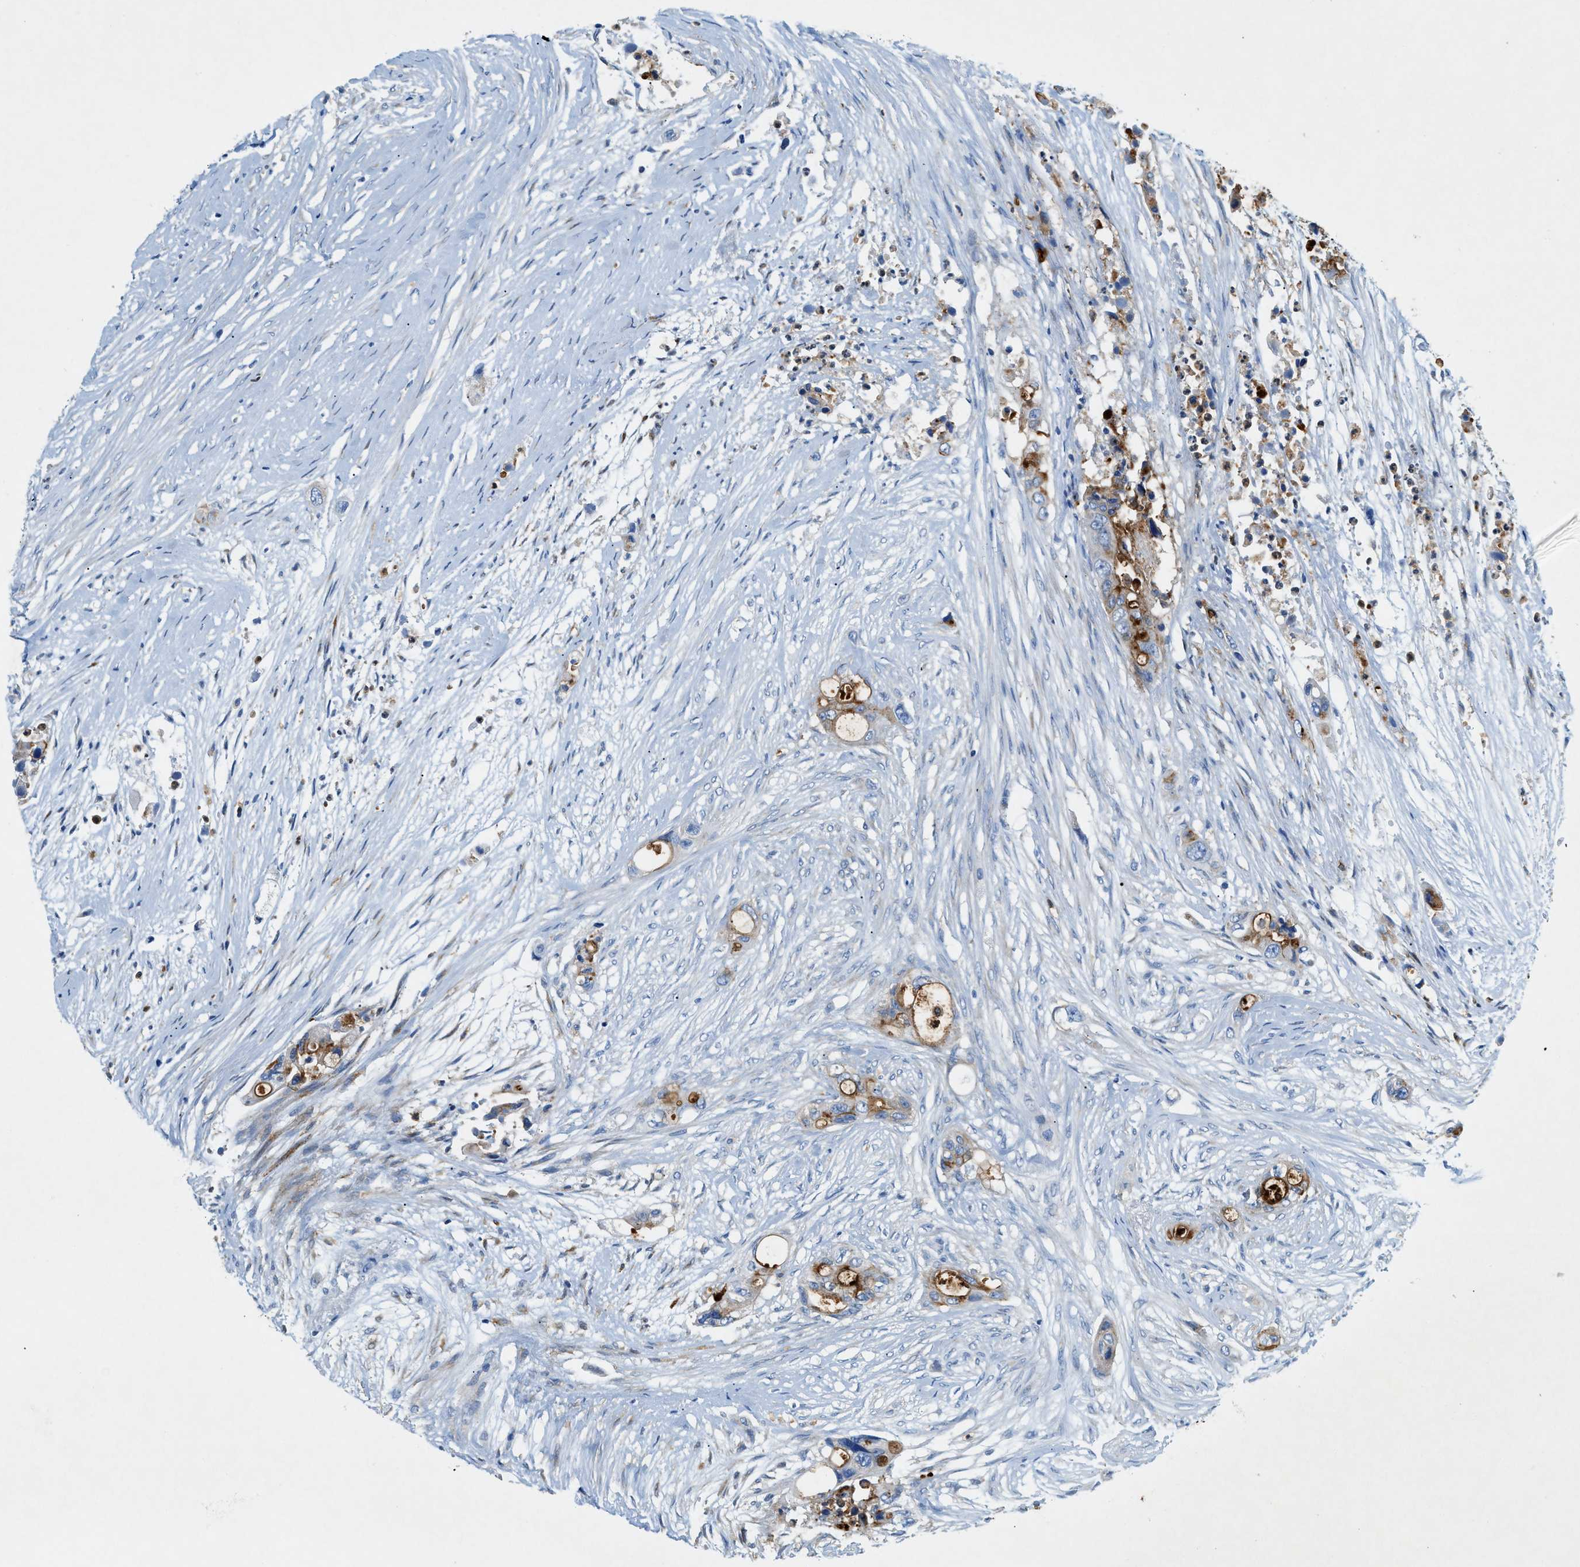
{"staining": {"intensity": "moderate", "quantity": "25%-75%", "location": "cytoplasmic/membranous"}, "tissue": "colorectal cancer", "cell_type": "Tumor cells", "image_type": "cancer", "snomed": [{"axis": "morphology", "description": "Adenocarcinoma, NOS"}, {"axis": "topography", "description": "Colon"}], "caption": "A brown stain labels moderate cytoplasmic/membranous staining of a protein in human colorectal cancer (adenocarcinoma) tumor cells. Ihc stains the protein in brown and the nuclei are stained blue.", "gene": "ZDHHC13", "patient": {"sex": "female", "age": 57}}